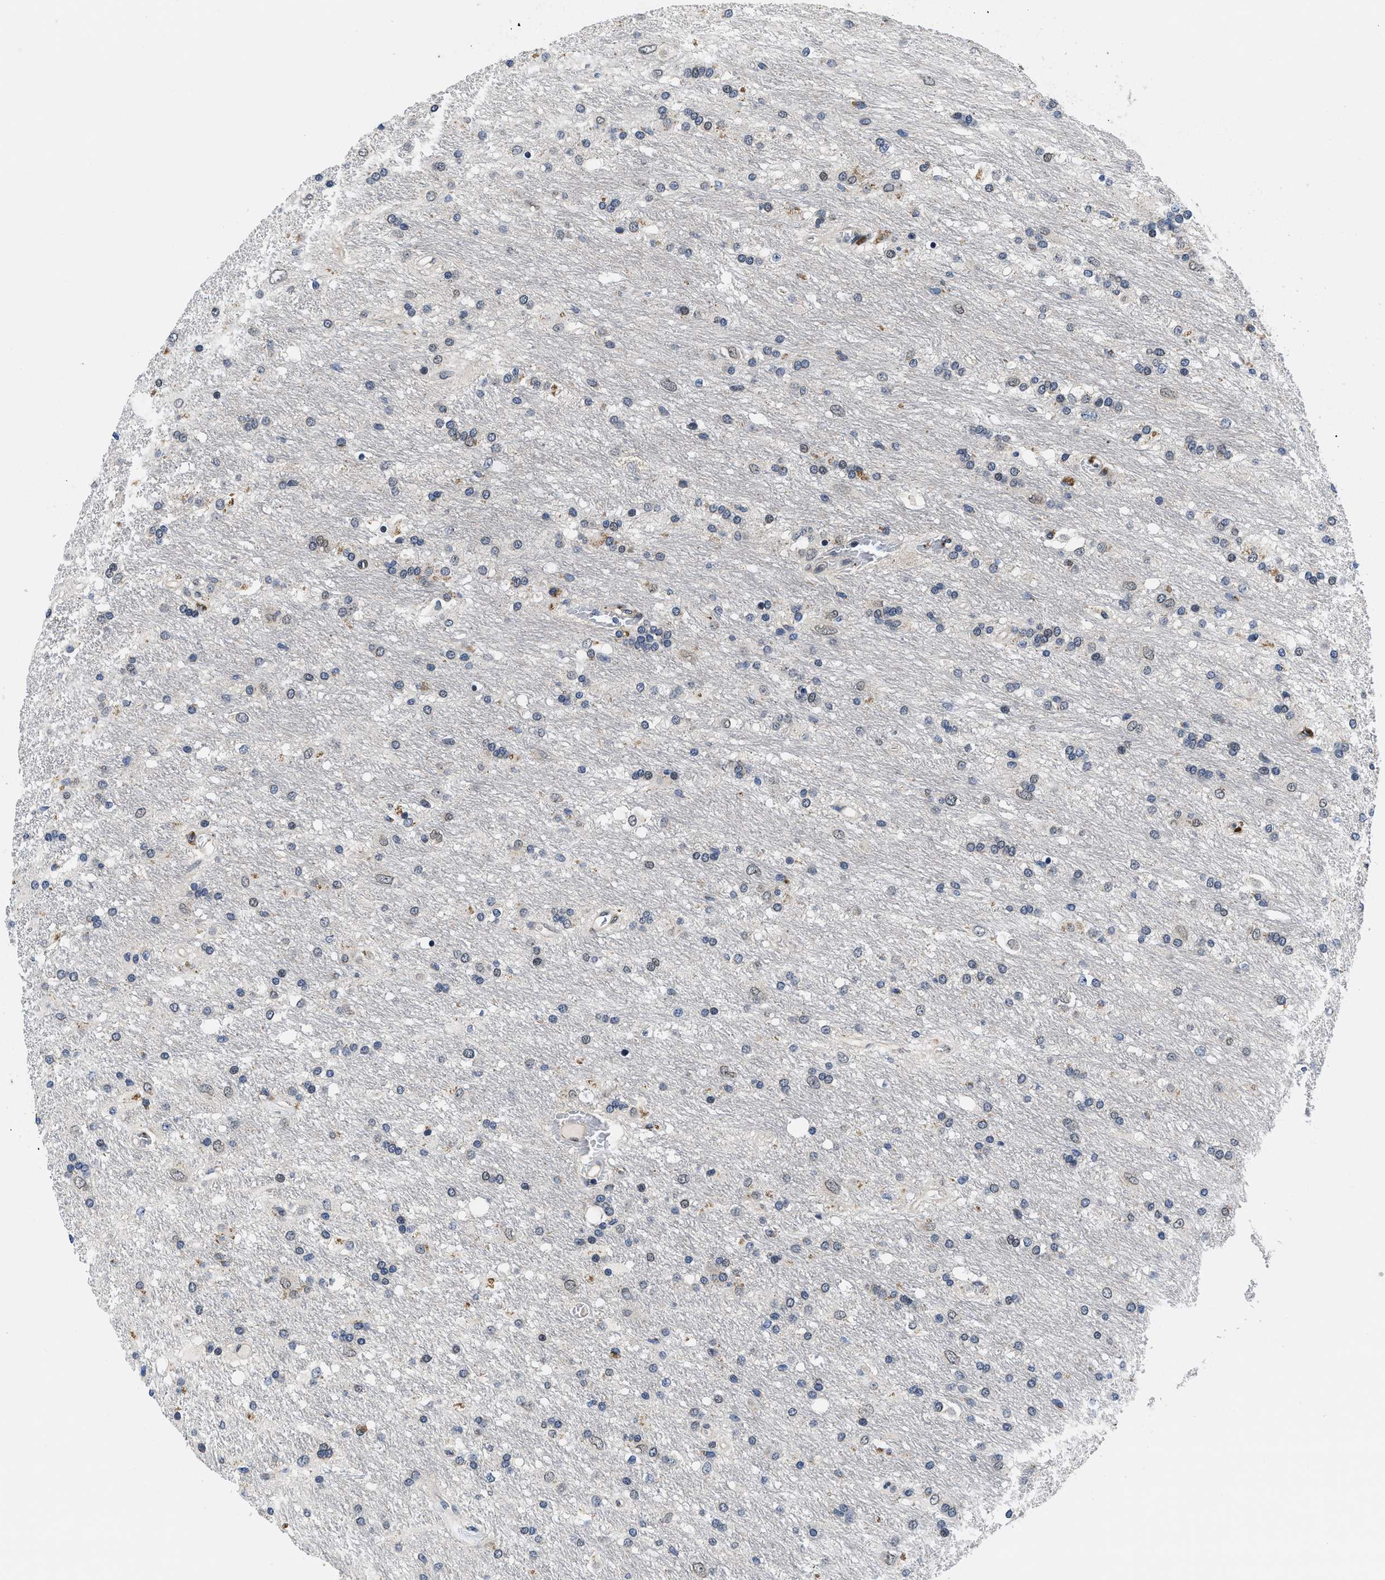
{"staining": {"intensity": "moderate", "quantity": "<25%", "location": "nuclear"}, "tissue": "glioma", "cell_type": "Tumor cells", "image_type": "cancer", "snomed": [{"axis": "morphology", "description": "Glioma, malignant, Low grade"}, {"axis": "topography", "description": "Brain"}], "caption": "This image displays malignant glioma (low-grade) stained with immunohistochemistry (IHC) to label a protein in brown. The nuclear of tumor cells show moderate positivity for the protein. Nuclei are counter-stained blue.", "gene": "SNX10", "patient": {"sex": "male", "age": 77}}